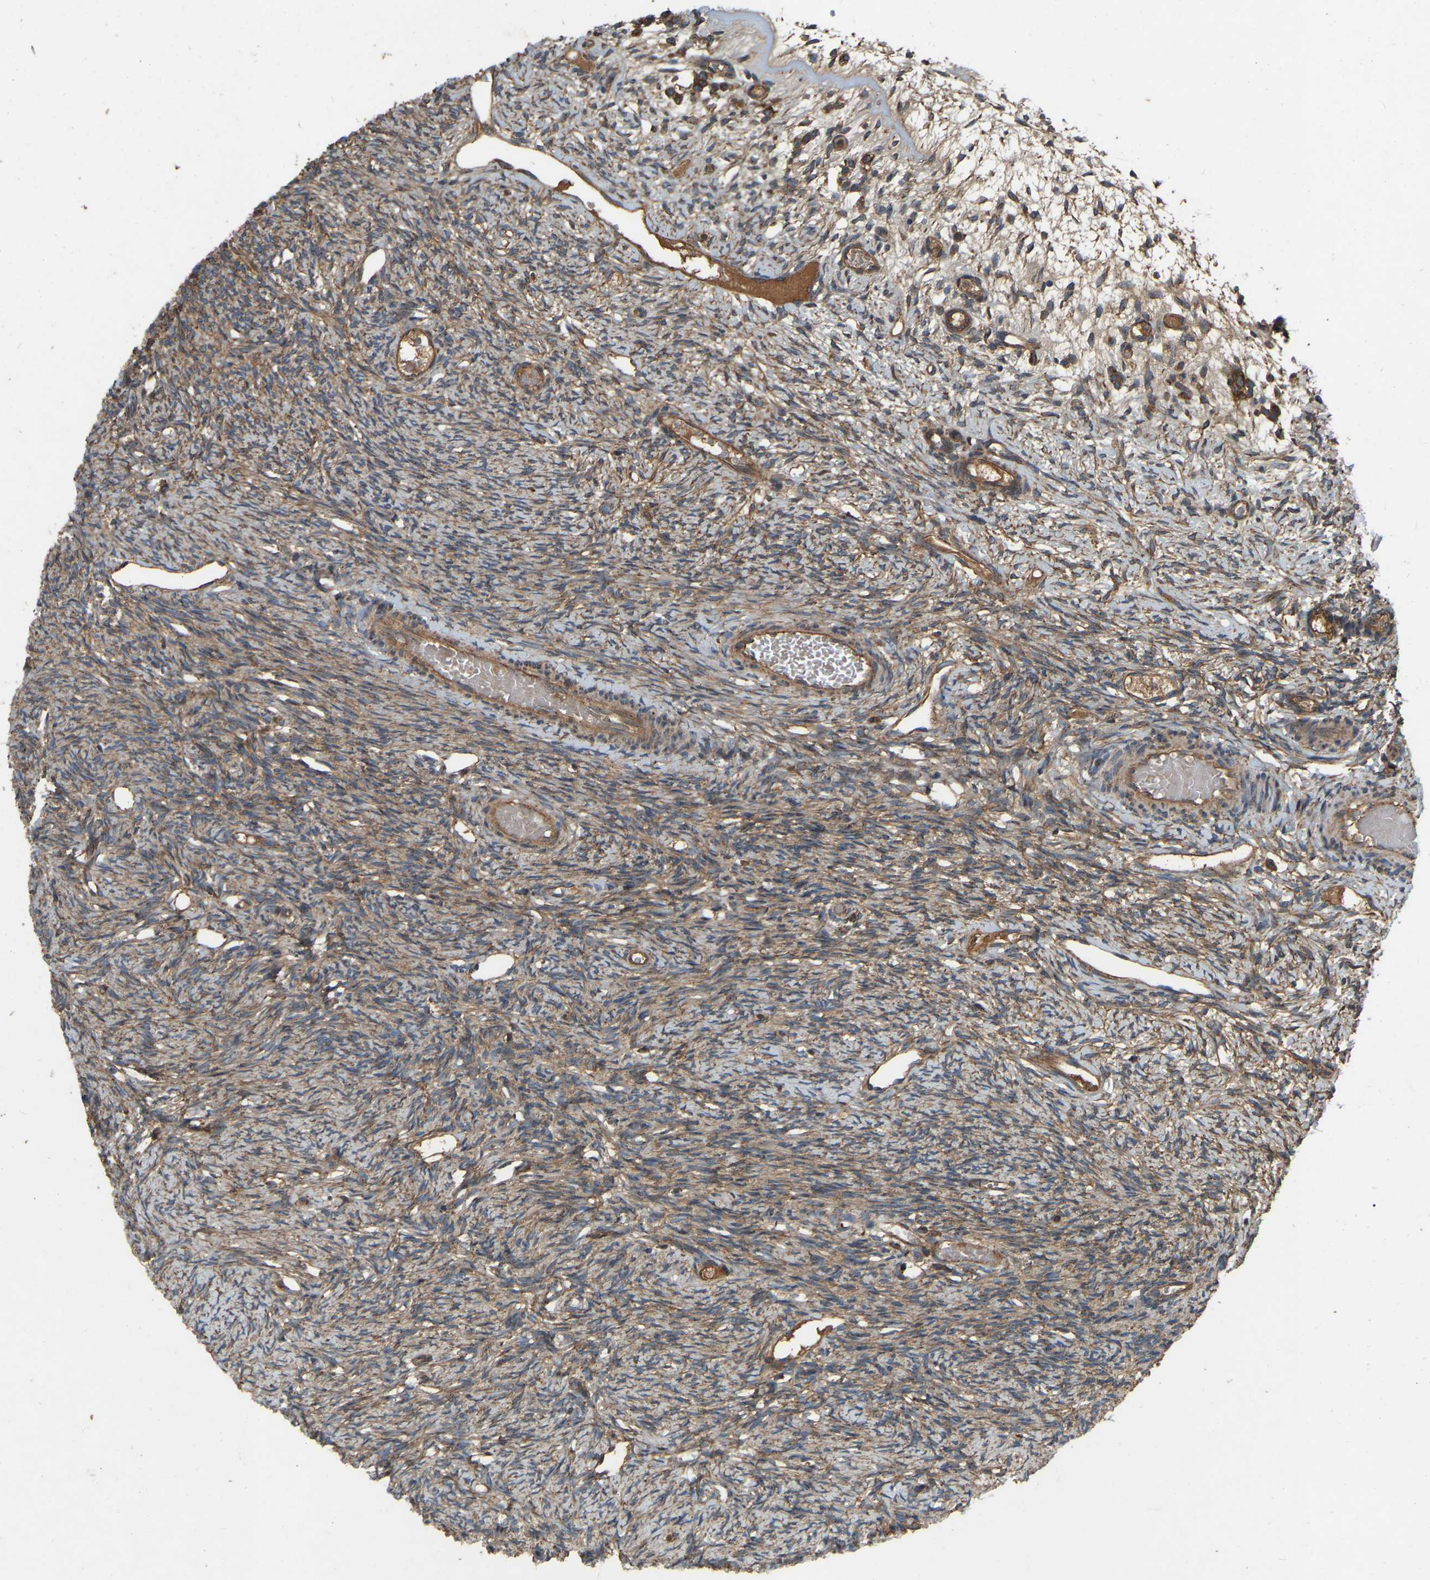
{"staining": {"intensity": "moderate", "quantity": "25%-75%", "location": "cytoplasmic/membranous"}, "tissue": "ovary", "cell_type": "Follicle cells", "image_type": "normal", "snomed": [{"axis": "morphology", "description": "Normal tissue, NOS"}, {"axis": "topography", "description": "Ovary"}], "caption": "An IHC photomicrograph of benign tissue is shown. Protein staining in brown labels moderate cytoplasmic/membranous positivity in ovary within follicle cells. (Stains: DAB (3,3'-diaminobenzidine) in brown, nuclei in blue, Microscopy: brightfield microscopy at high magnification).", "gene": "SAMD9L", "patient": {"sex": "female", "age": 33}}